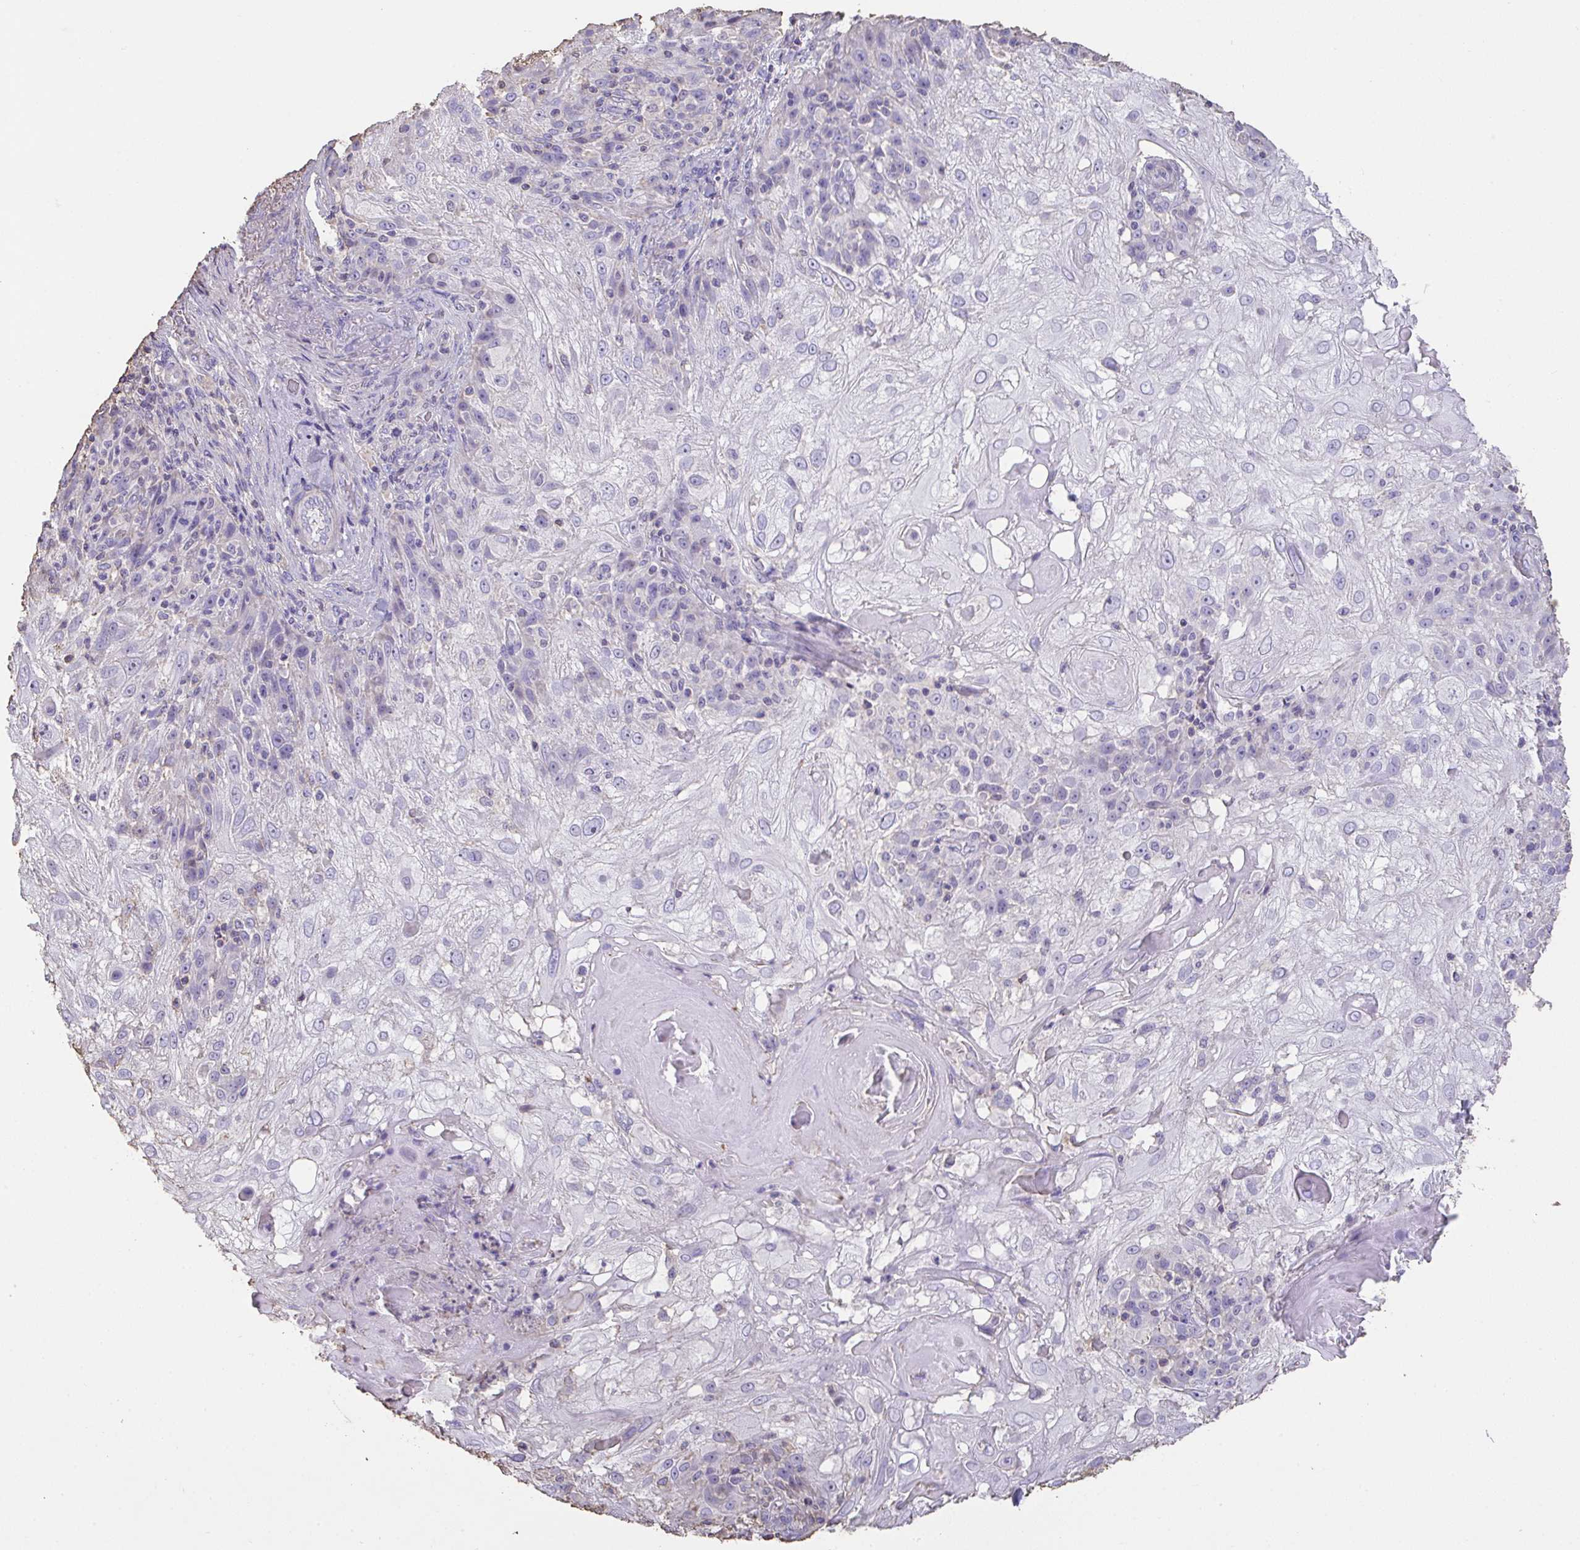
{"staining": {"intensity": "negative", "quantity": "none", "location": "none"}, "tissue": "skin cancer", "cell_type": "Tumor cells", "image_type": "cancer", "snomed": [{"axis": "morphology", "description": "Normal tissue, NOS"}, {"axis": "morphology", "description": "Squamous cell carcinoma, NOS"}, {"axis": "topography", "description": "Skin"}], "caption": "Immunohistochemistry (IHC) of squamous cell carcinoma (skin) shows no staining in tumor cells.", "gene": "IL23R", "patient": {"sex": "female", "age": 83}}